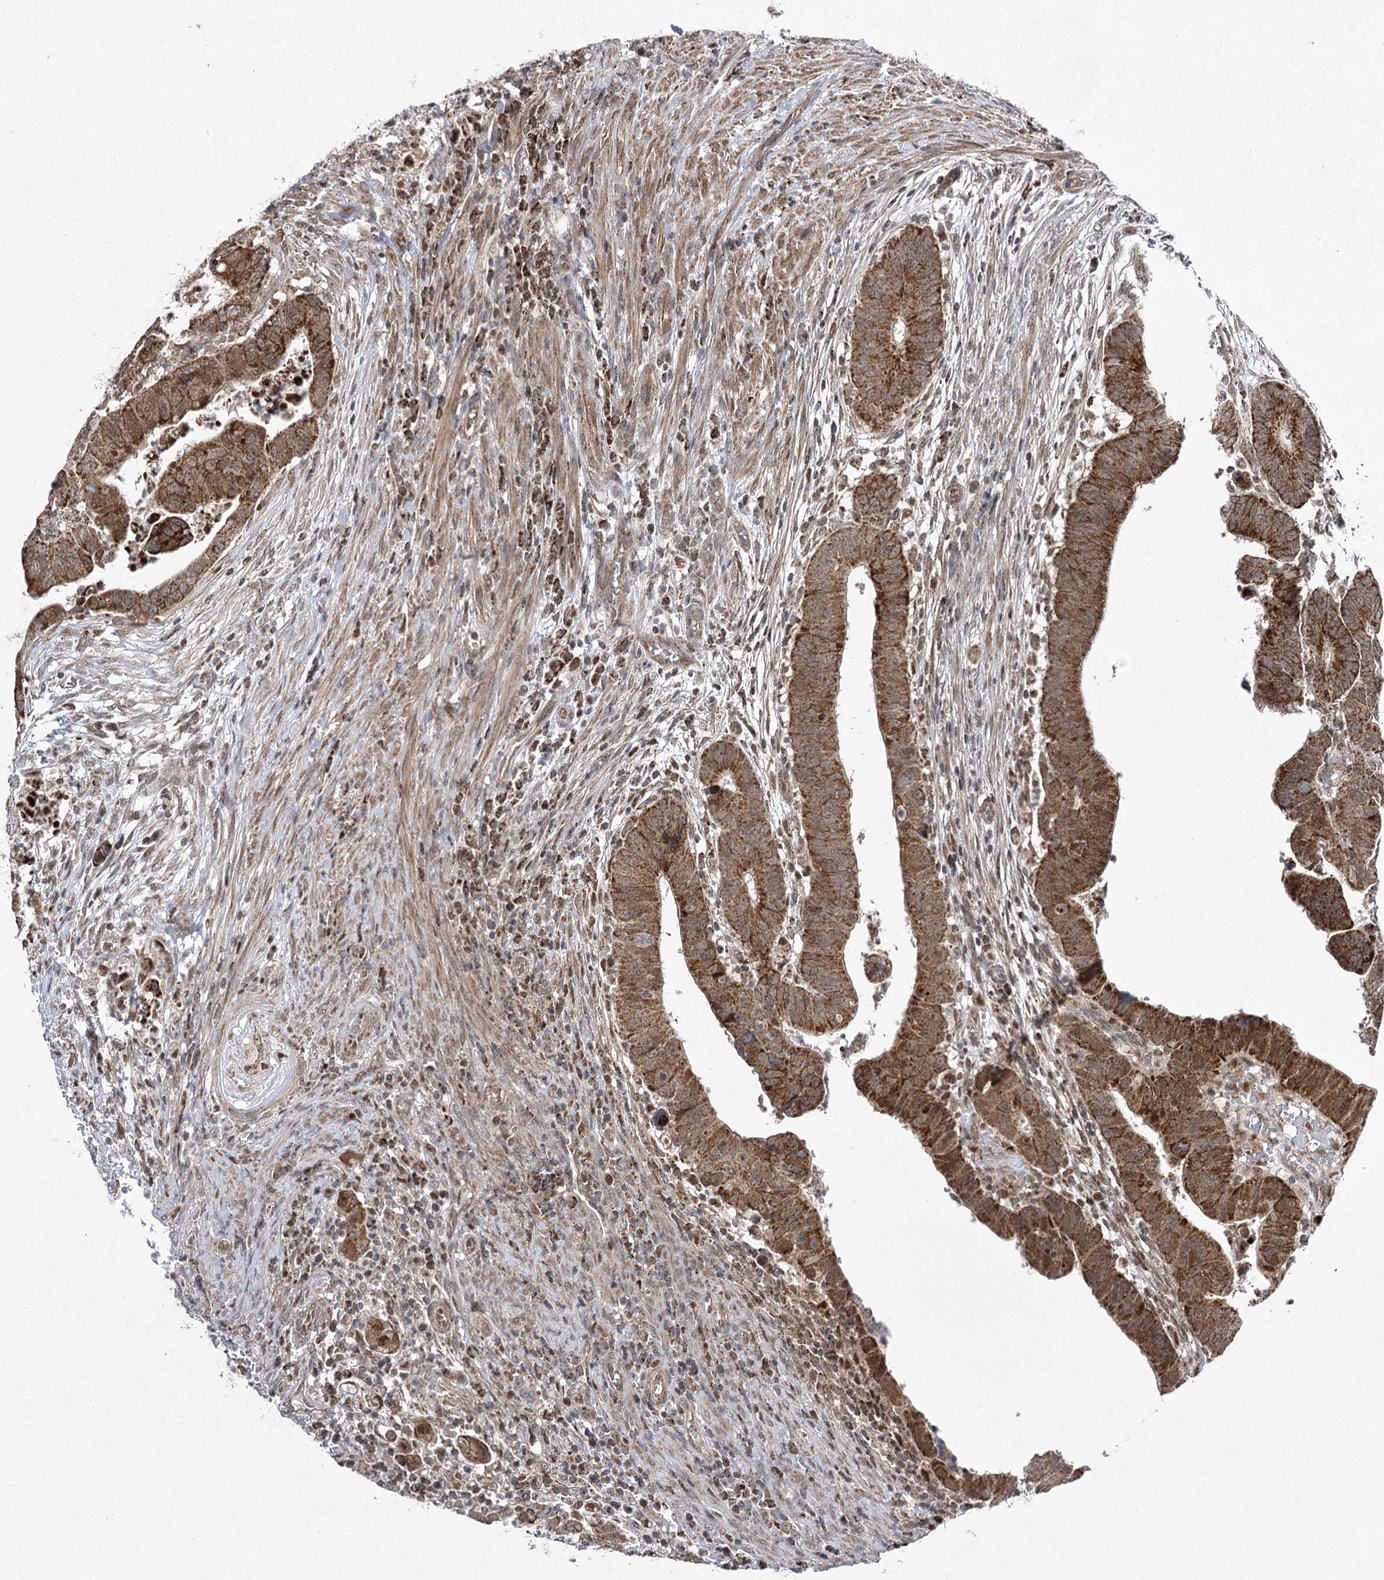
{"staining": {"intensity": "strong", "quantity": ">75%", "location": "cytoplasmic/membranous"}, "tissue": "colorectal cancer", "cell_type": "Tumor cells", "image_type": "cancer", "snomed": [{"axis": "morphology", "description": "Normal tissue, NOS"}, {"axis": "morphology", "description": "Adenocarcinoma, NOS"}, {"axis": "topography", "description": "Rectum"}], "caption": "This photomicrograph reveals immunohistochemistry (IHC) staining of human colorectal cancer (adenocarcinoma), with high strong cytoplasmic/membranous expression in approximately >75% of tumor cells.", "gene": "SLC4A1AP", "patient": {"sex": "female", "age": 65}}